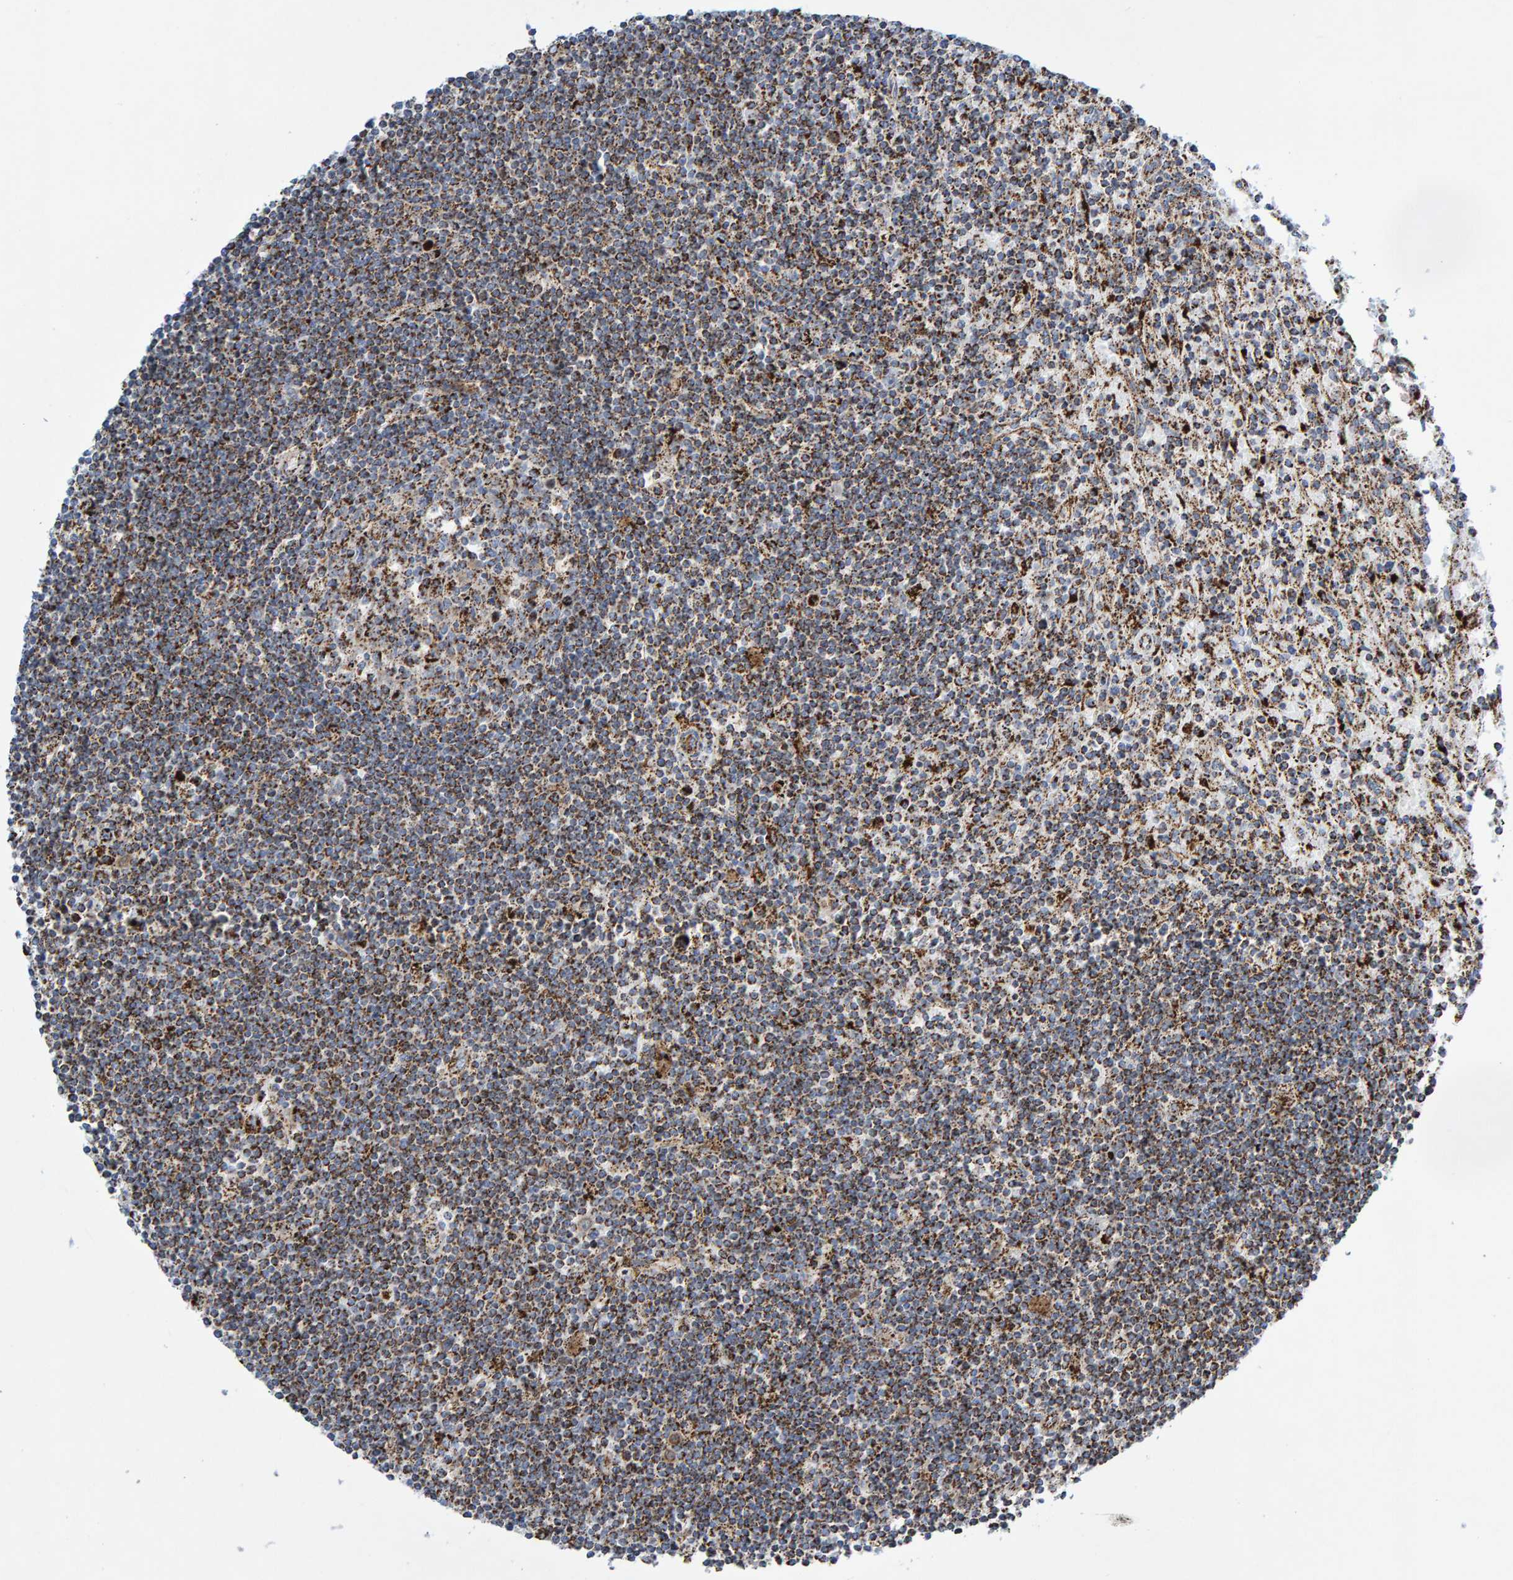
{"staining": {"intensity": "strong", "quantity": "25%-75%", "location": "cytoplasmic/membranous"}, "tissue": "lymphoma", "cell_type": "Tumor cells", "image_type": "cancer", "snomed": [{"axis": "morphology", "description": "Malignant lymphoma, non-Hodgkin's type, Low grade"}, {"axis": "topography", "description": "Spleen"}], "caption": "Immunohistochemical staining of lymphoma exhibits high levels of strong cytoplasmic/membranous protein expression in about 25%-75% of tumor cells.", "gene": "GGTA1", "patient": {"sex": "male", "age": 76}}